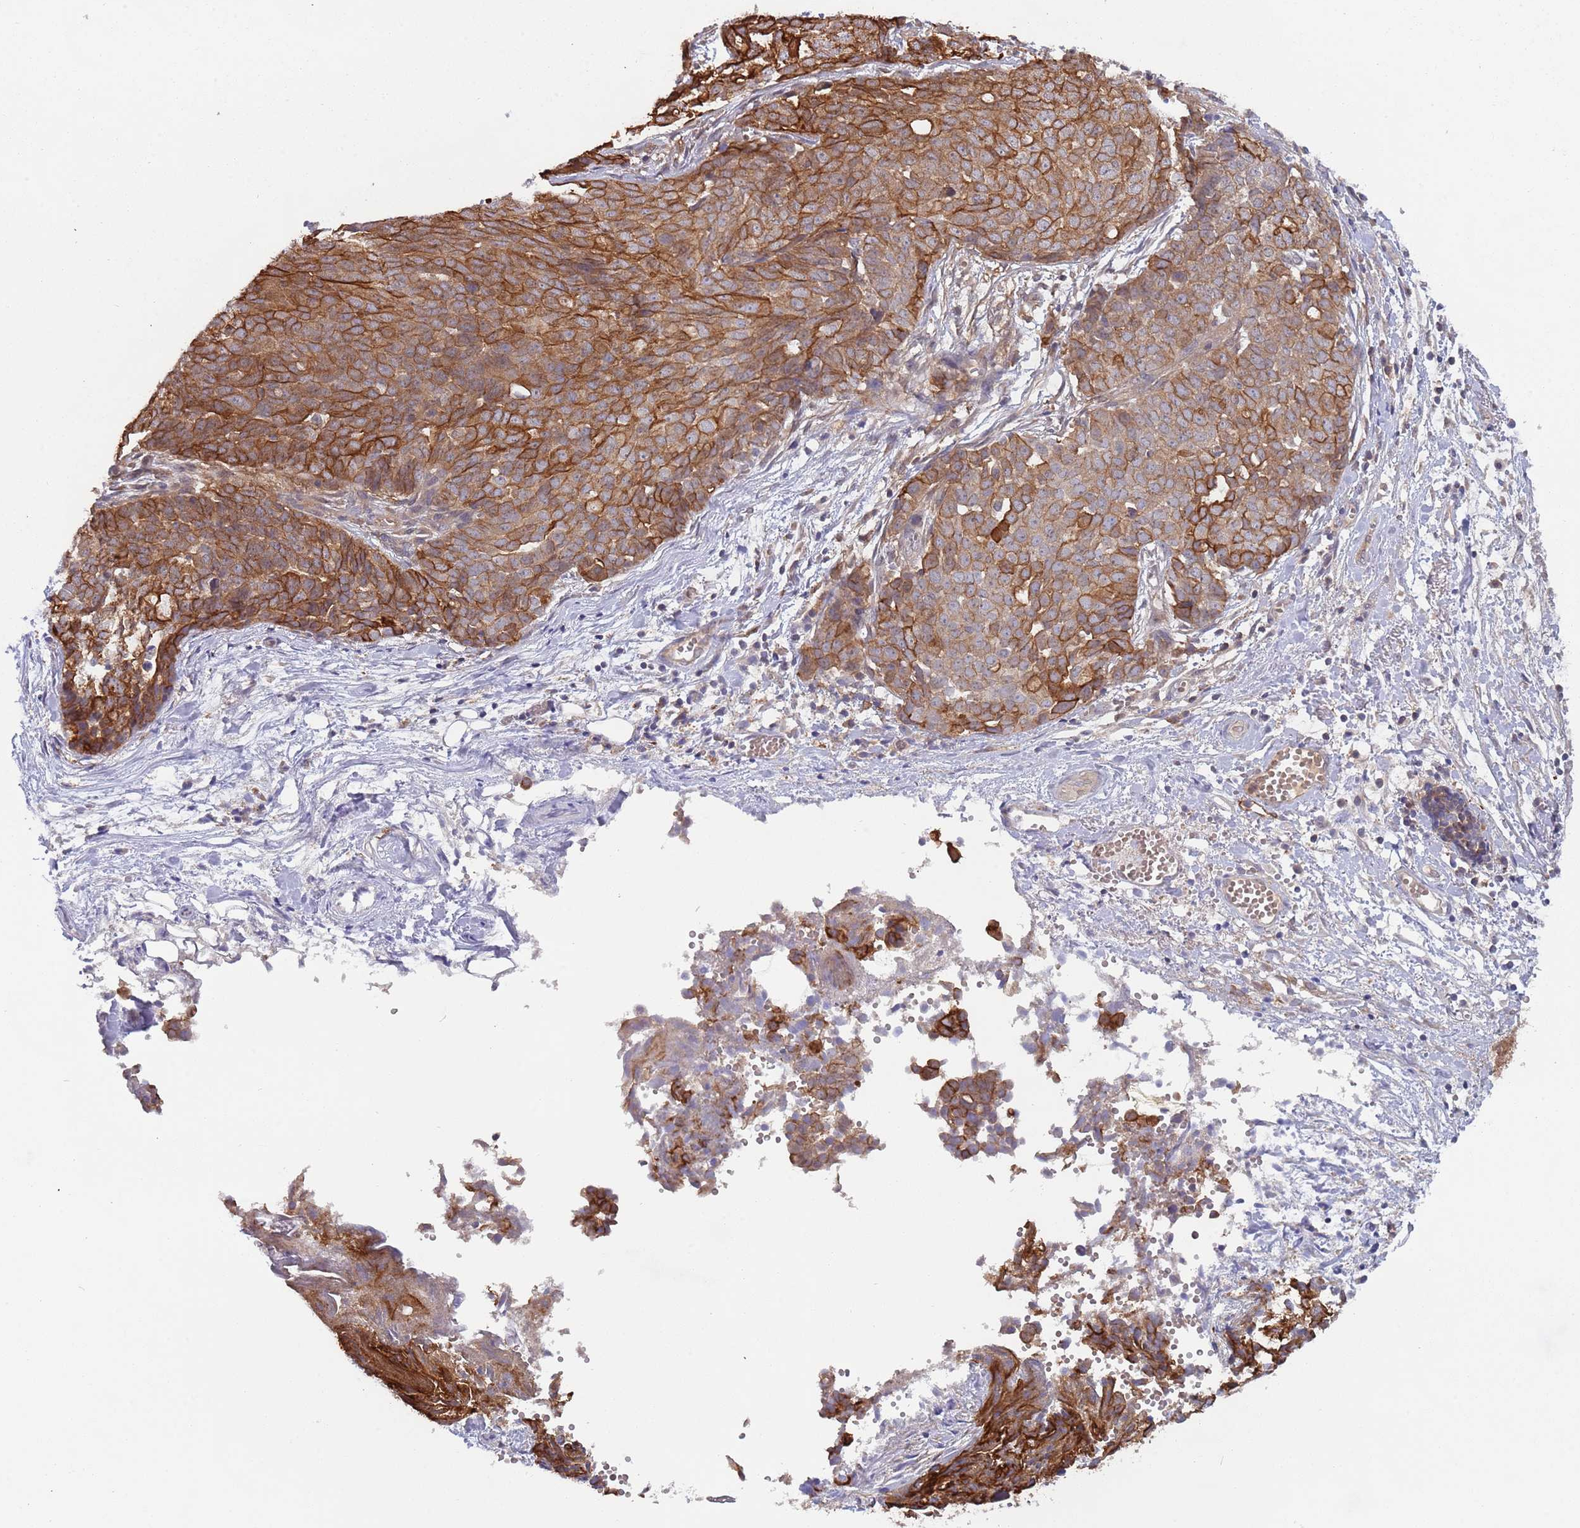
{"staining": {"intensity": "strong", "quantity": ">75%", "location": "cytoplasmic/membranous"}, "tissue": "ovarian cancer", "cell_type": "Tumor cells", "image_type": "cancer", "snomed": [{"axis": "morphology", "description": "Cystadenocarcinoma, serous, NOS"}, {"axis": "topography", "description": "Soft tissue"}, {"axis": "topography", "description": "Ovary"}], "caption": "Ovarian cancer (serous cystadenocarcinoma) stained with a brown dye reveals strong cytoplasmic/membranous positive staining in about >75% of tumor cells.", "gene": "GSDMD", "patient": {"sex": "female", "age": 57}}